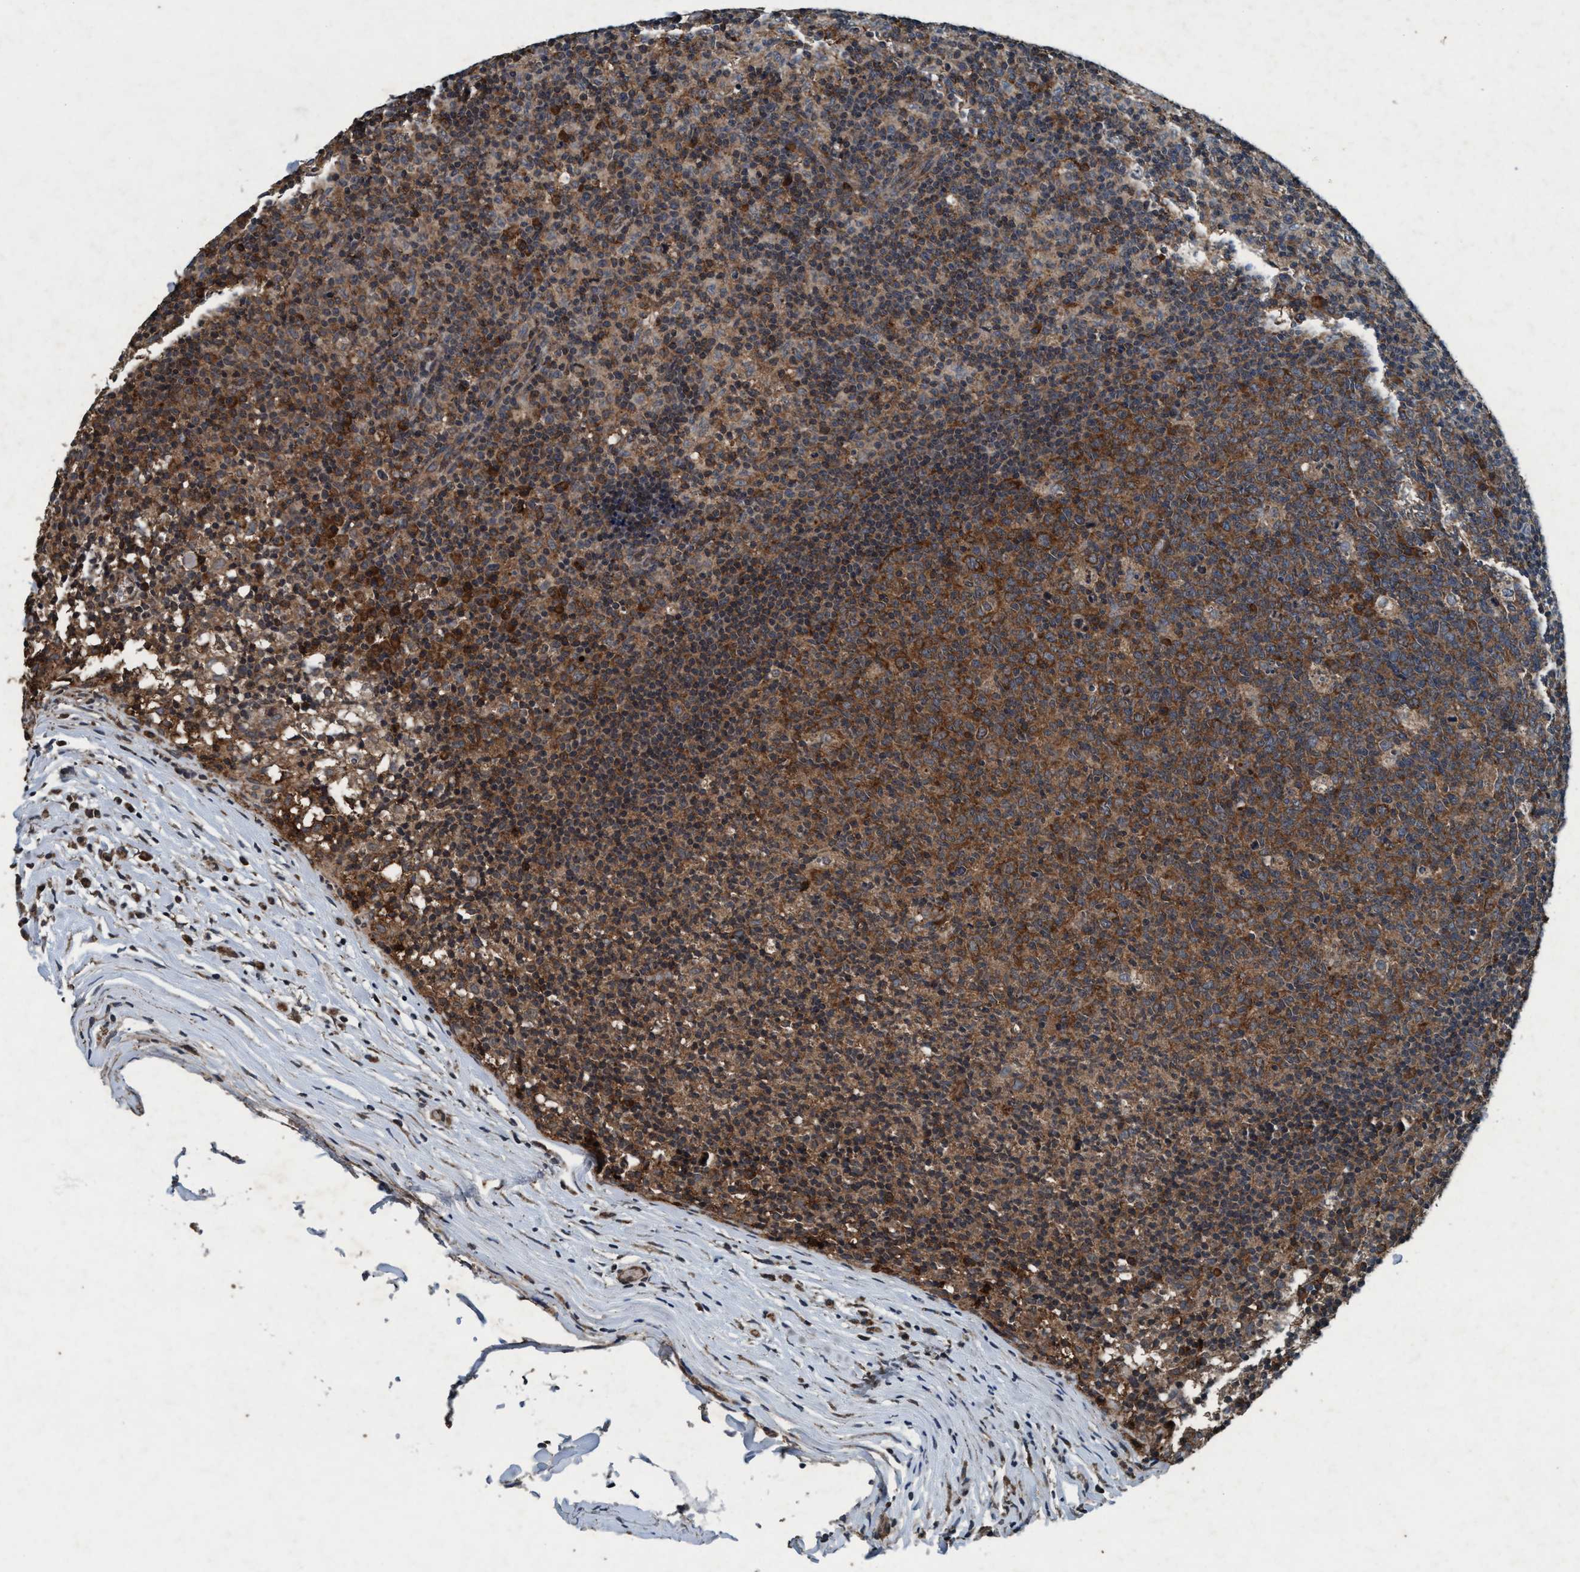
{"staining": {"intensity": "strong", "quantity": ">75%", "location": "cytoplasmic/membranous"}, "tissue": "lymph node", "cell_type": "Germinal center cells", "image_type": "normal", "snomed": [{"axis": "morphology", "description": "Normal tissue, NOS"}, {"axis": "morphology", "description": "Inflammation, NOS"}, {"axis": "topography", "description": "Lymph node"}], "caption": "Lymph node stained with immunohistochemistry shows strong cytoplasmic/membranous staining in about >75% of germinal center cells.", "gene": "AKT1S1", "patient": {"sex": "male", "age": 55}}